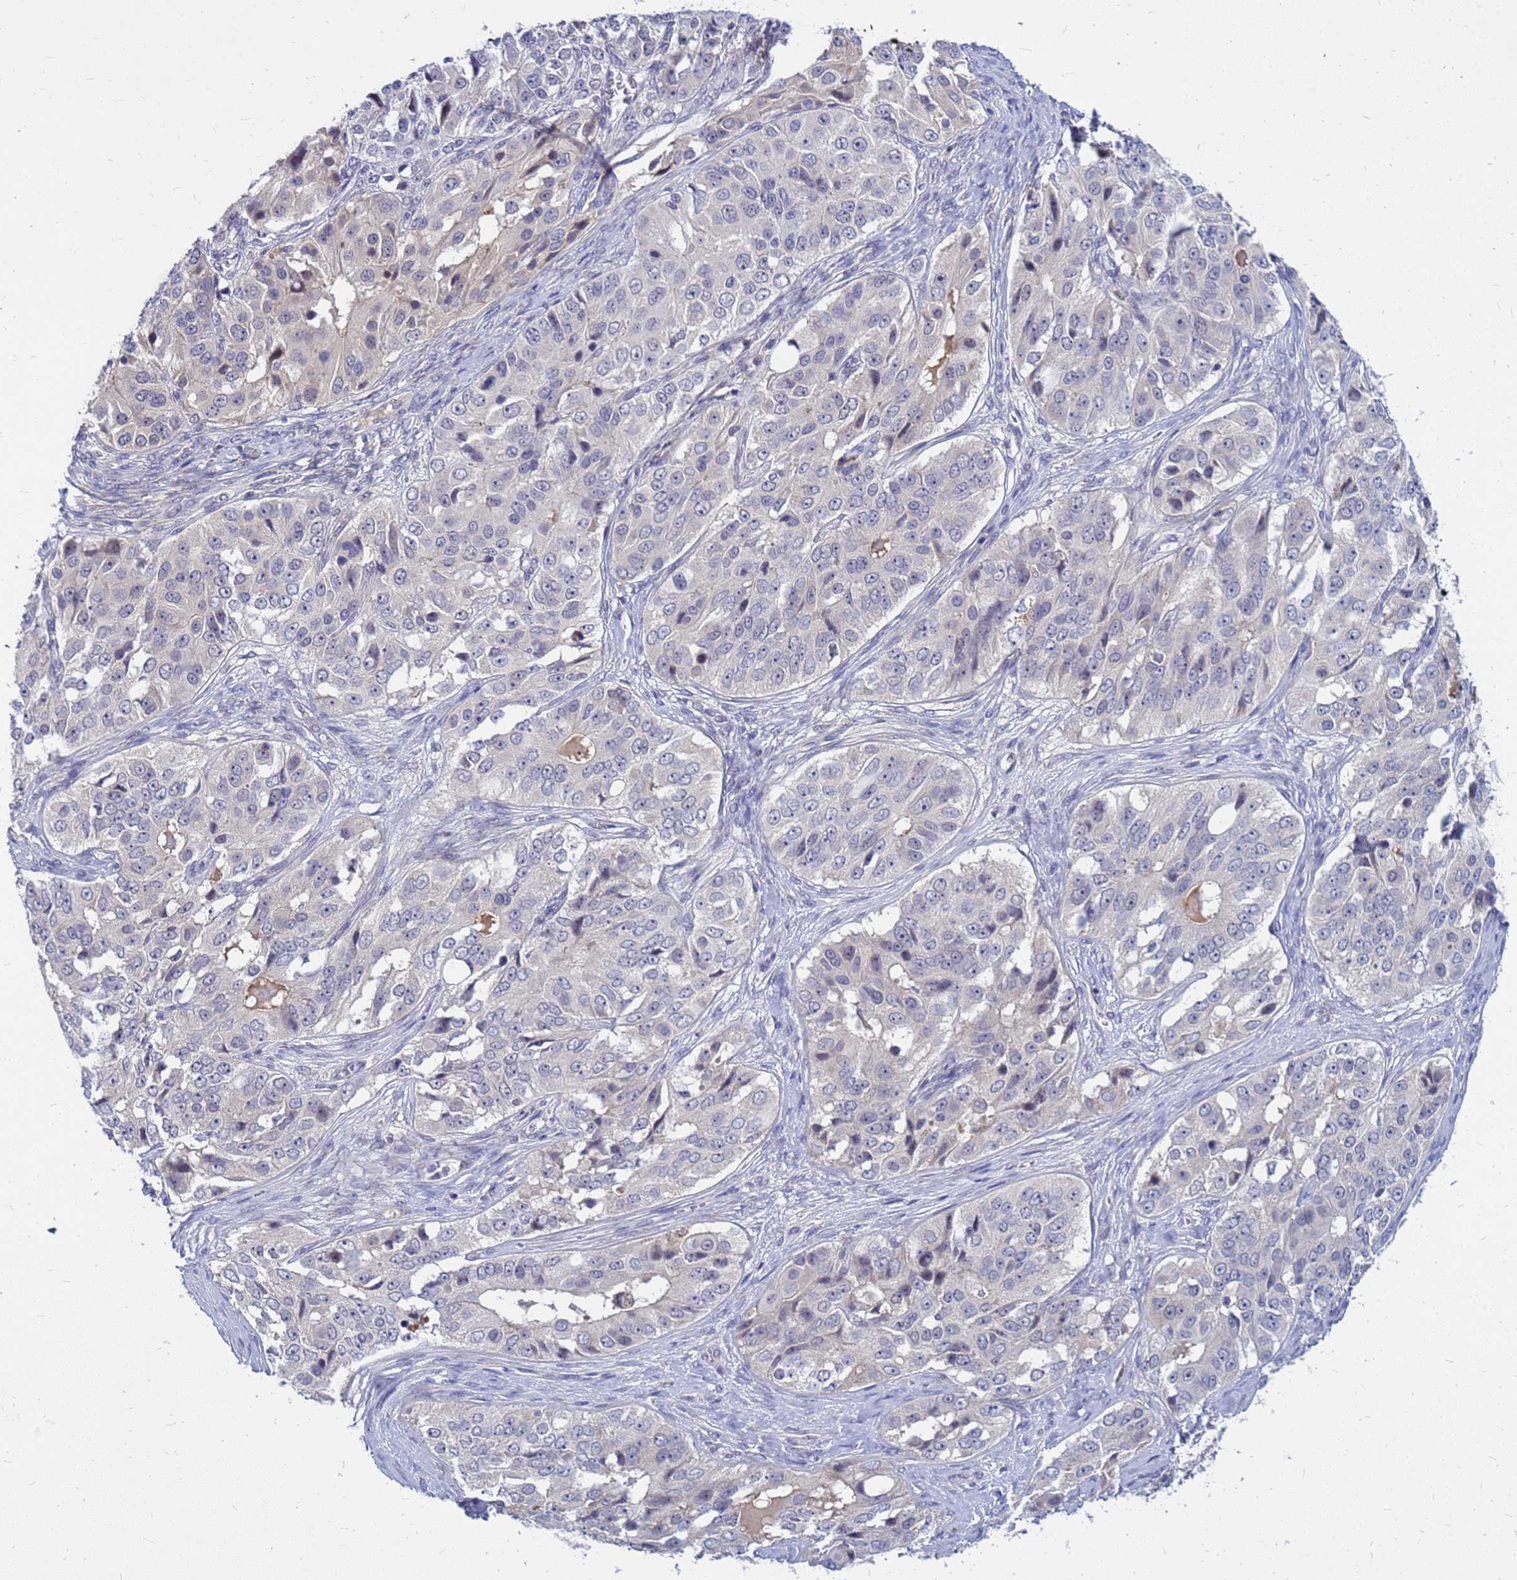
{"staining": {"intensity": "negative", "quantity": "none", "location": "none"}, "tissue": "ovarian cancer", "cell_type": "Tumor cells", "image_type": "cancer", "snomed": [{"axis": "morphology", "description": "Carcinoma, endometroid"}, {"axis": "topography", "description": "Ovary"}], "caption": "IHC of endometroid carcinoma (ovarian) reveals no staining in tumor cells.", "gene": "SRGAP3", "patient": {"sex": "female", "age": 51}}